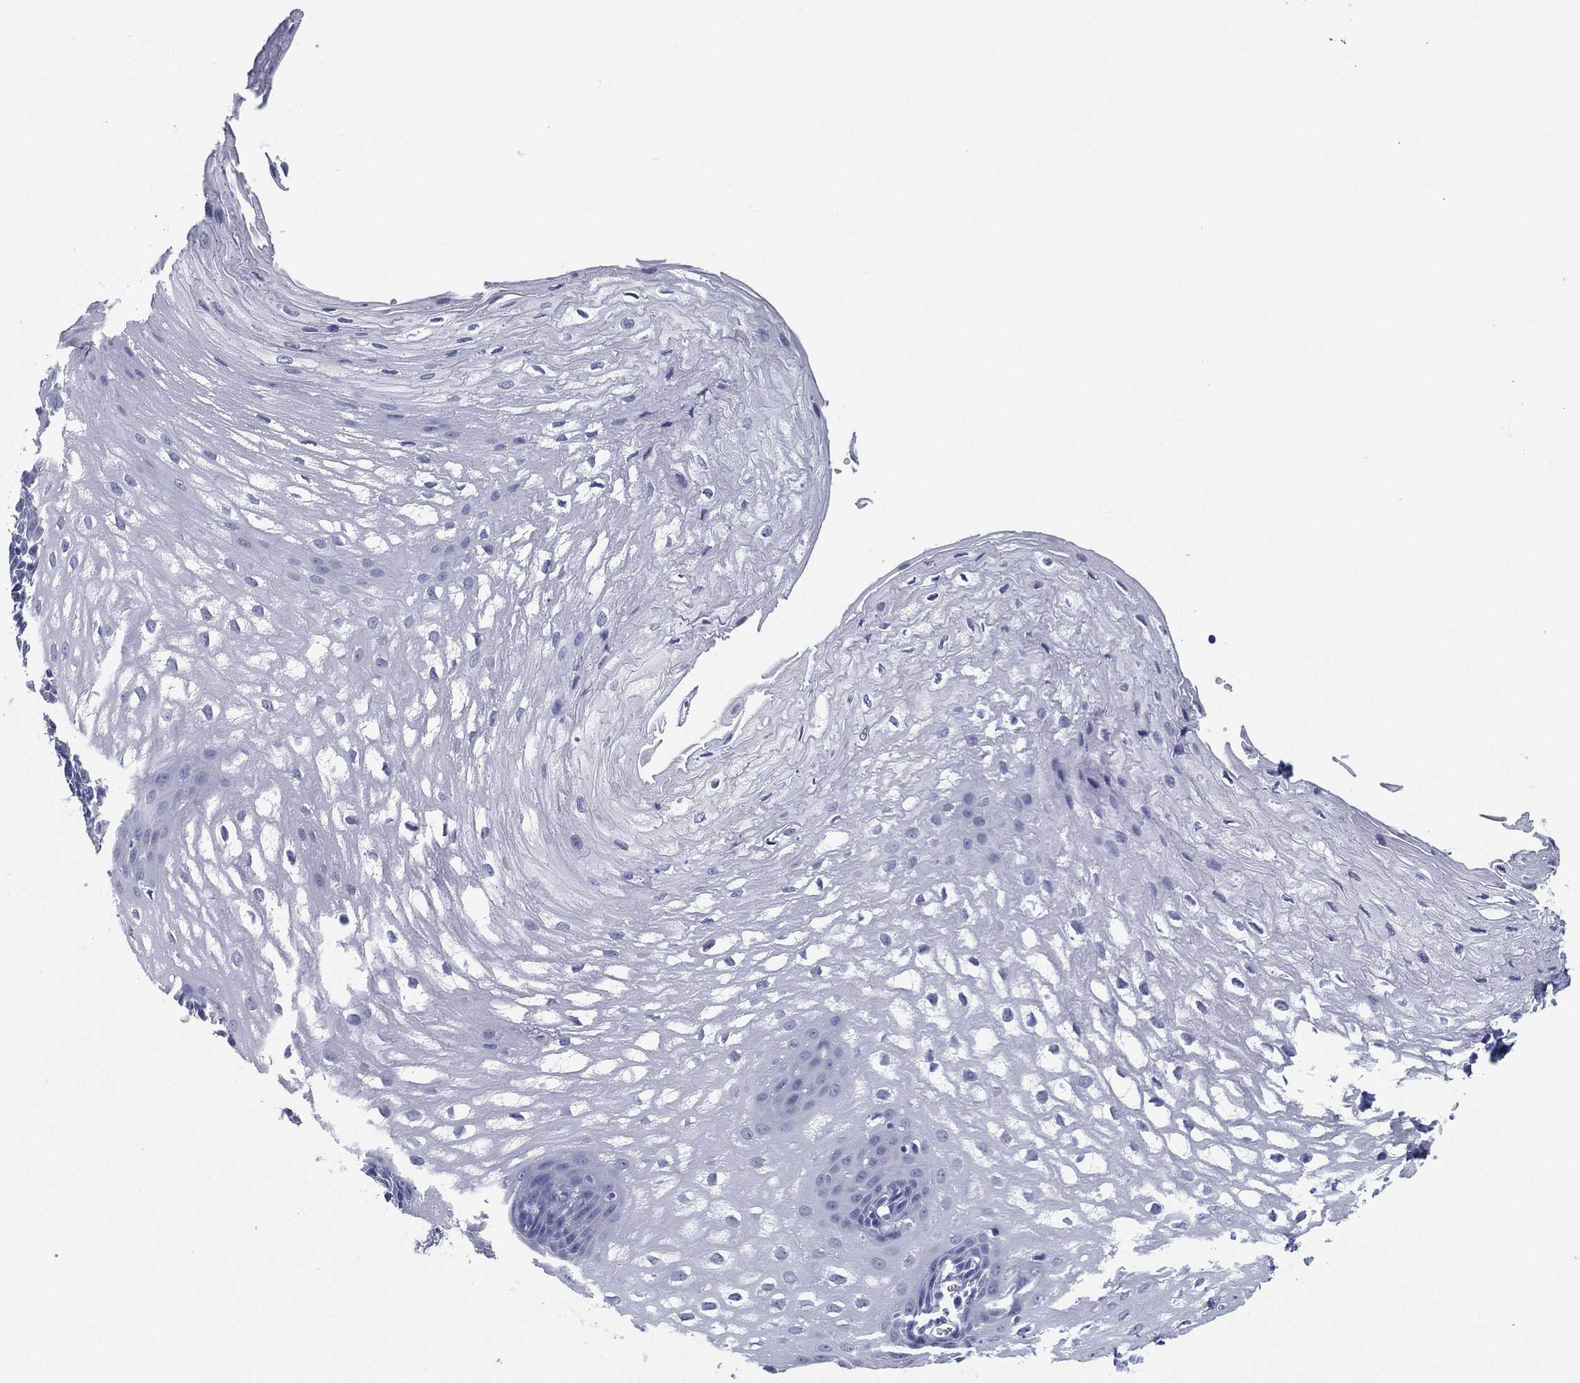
{"staining": {"intensity": "negative", "quantity": "none", "location": "none"}, "tissue": "esophagus", "cell_type": "Squamous epithelial cells", "image_type": "normal", "snomed": [{"axis": "morphology", "description": "Normal tissue, NOS"}, {"axis": "topography", "description": "Esophagus"}], "caption": "Image shows no protein positivity in squamous epithelial cells of unremarkable esophagus. (Brightfield microscopy of DAB IHC at high magnification).", "gene": "ATP1B2", "patient": {"sex": "male", "age": 72}}